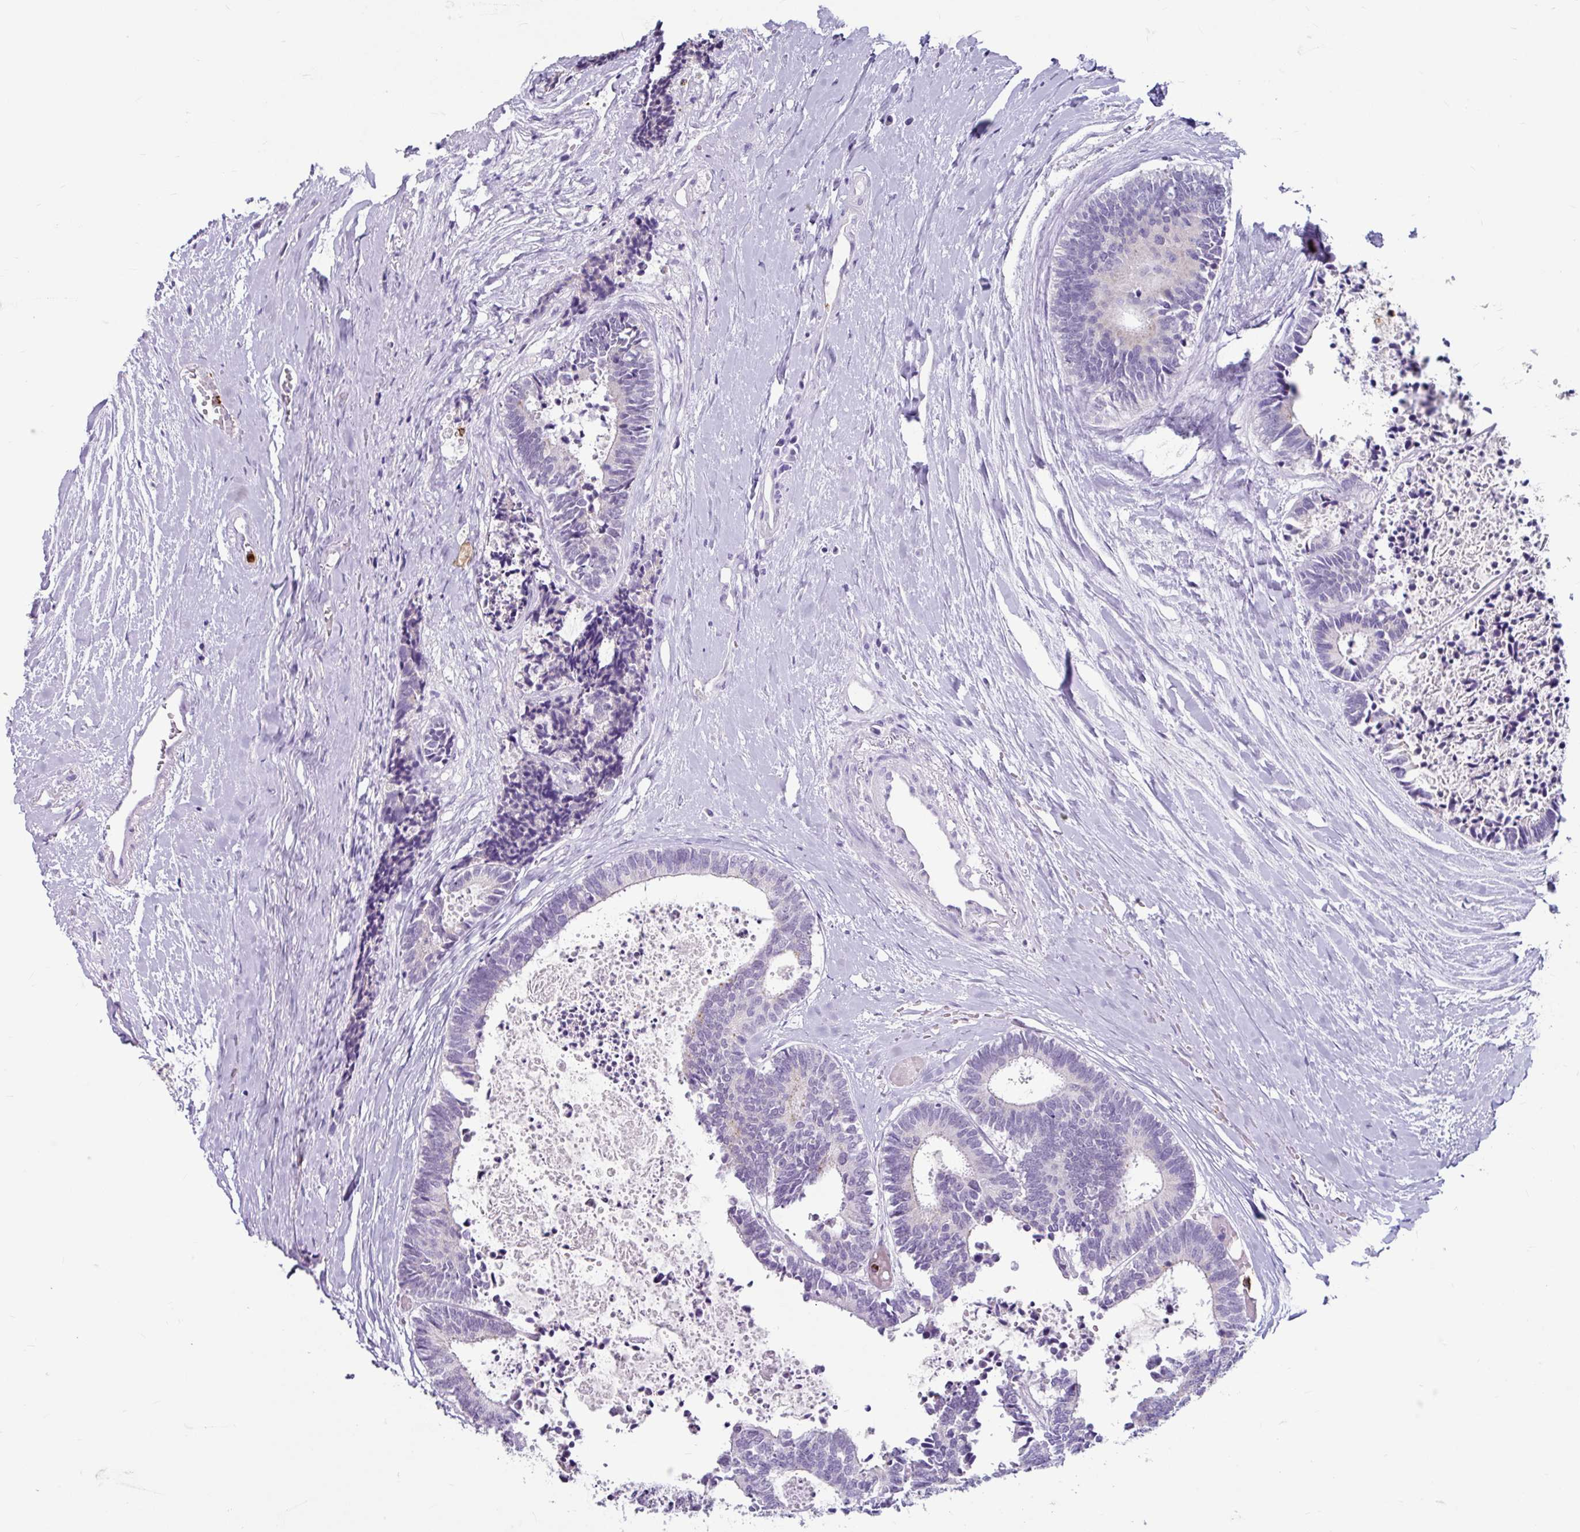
{"staining": {"intensity": "negative", "quantity": "none", "location": "none"}, "tissue": "colorectal cancer", "cell_type": "Tumor cells", "image_type": "cancer", "snomed": [{"axis": "morphology", "description": "Adenocarcinoma, NOS"}, {"axis": "topography", "description": "Colon"}, {"axis": "topography", "description": "Rectum"}], "caption": "The photomicrograph displays no staining of tumor cells in colorectal adenocarcinoma.", "gene": "ANKRD1", "patient": {"sex": "male", "age": 57}}